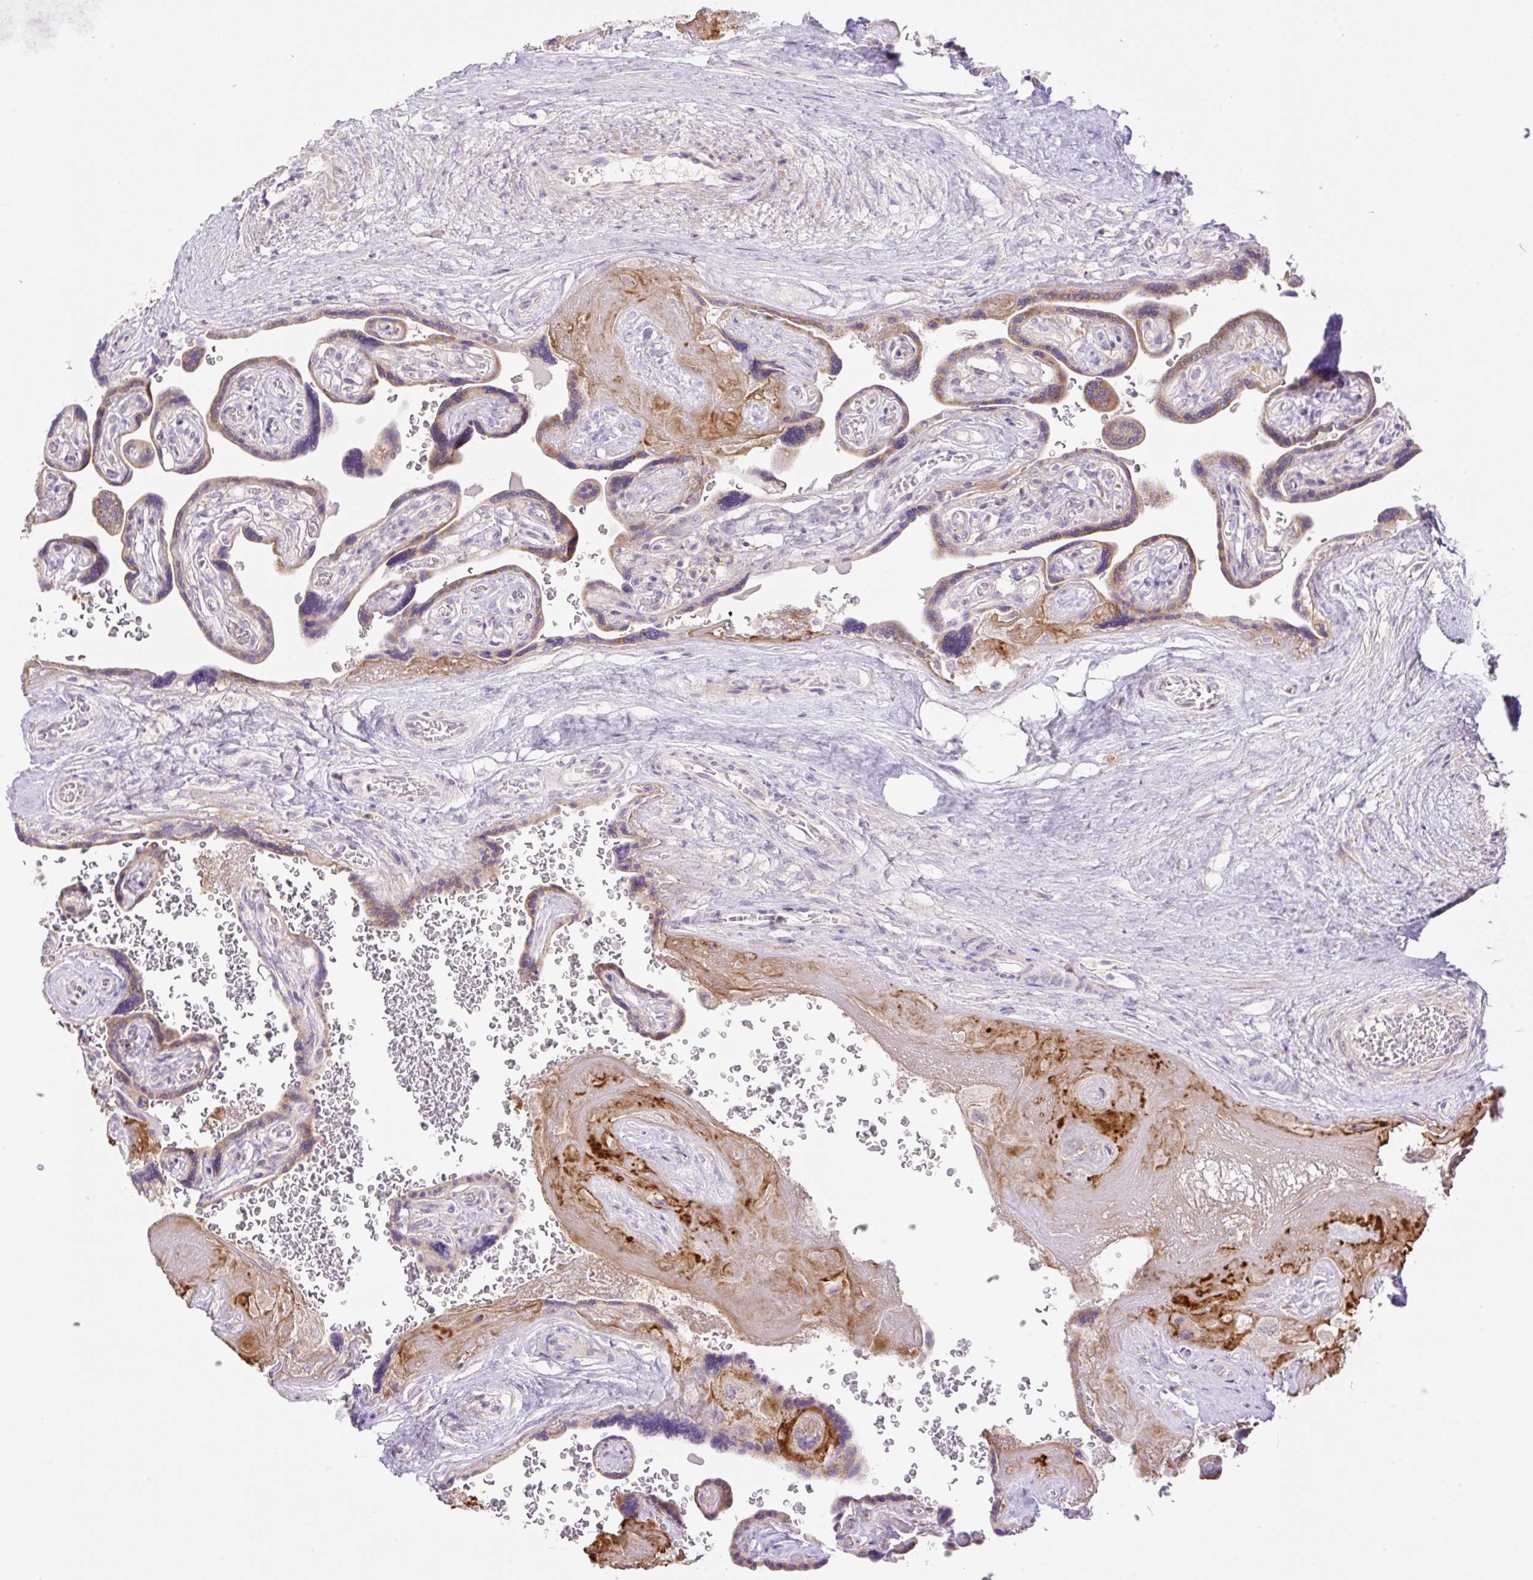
{"staining": {"intensity": "weak", "quantity": ">75%", "location": "cytoplasmic/membranous"}, "tissue": "placenta", "cell_type": "Trophoblastic cells", "image_type": "normal", "snomed": [{"axis": "morphology", "description": "Normal tissue, NOS"}, {"axis": "topography", "description": "Placenta"}], "caption": "Brown immunohistochemical staining in unremarkable placenta displays weak cytoplasmic/membranous positivity in approximately >75% of trophoblastic cells.", "gene": "VPS25", "patient": {"sex": "female", "age": 32}}